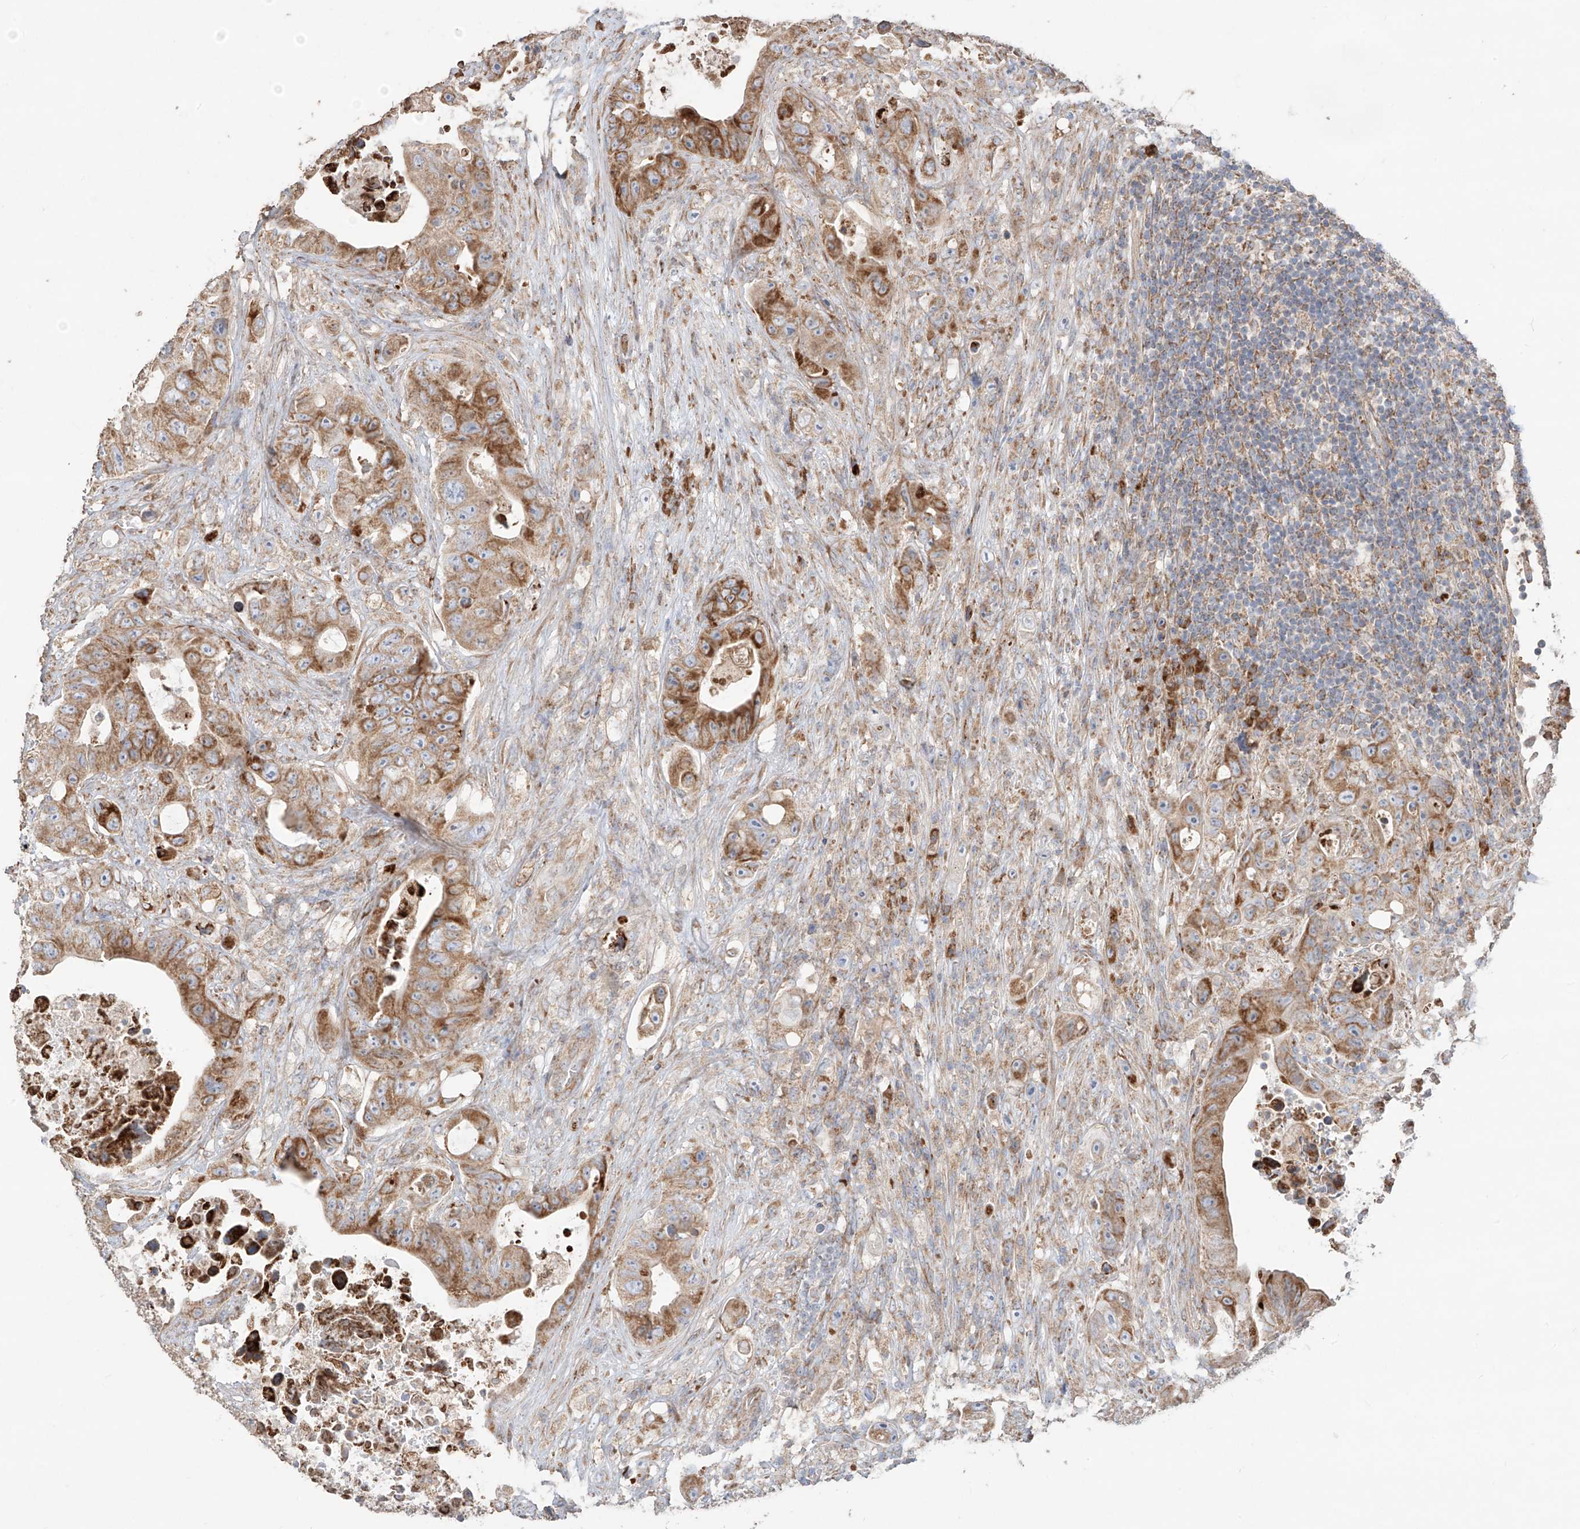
{"staining": {"intensity": "moderate", "quantity": ">75%", "location": "cytoplasmic/membranous"}, "tissue": "colorectal cancer", "cell_type": "Tumor cells", "image_type": "cancer", "snomed": [{"axis": "morphology", "description": "Adenocarcinoma, NOS"}, {"axis": "topography", "description": "Colon"}], "caption": "Colorectal cancer stained with immunohistochemistry reveals moderate cytoplasmic/membranous positivity in about >75% of tumor cells.", "gene": "COLGALT2", "patient": {"sex": "female", "age": 46}}